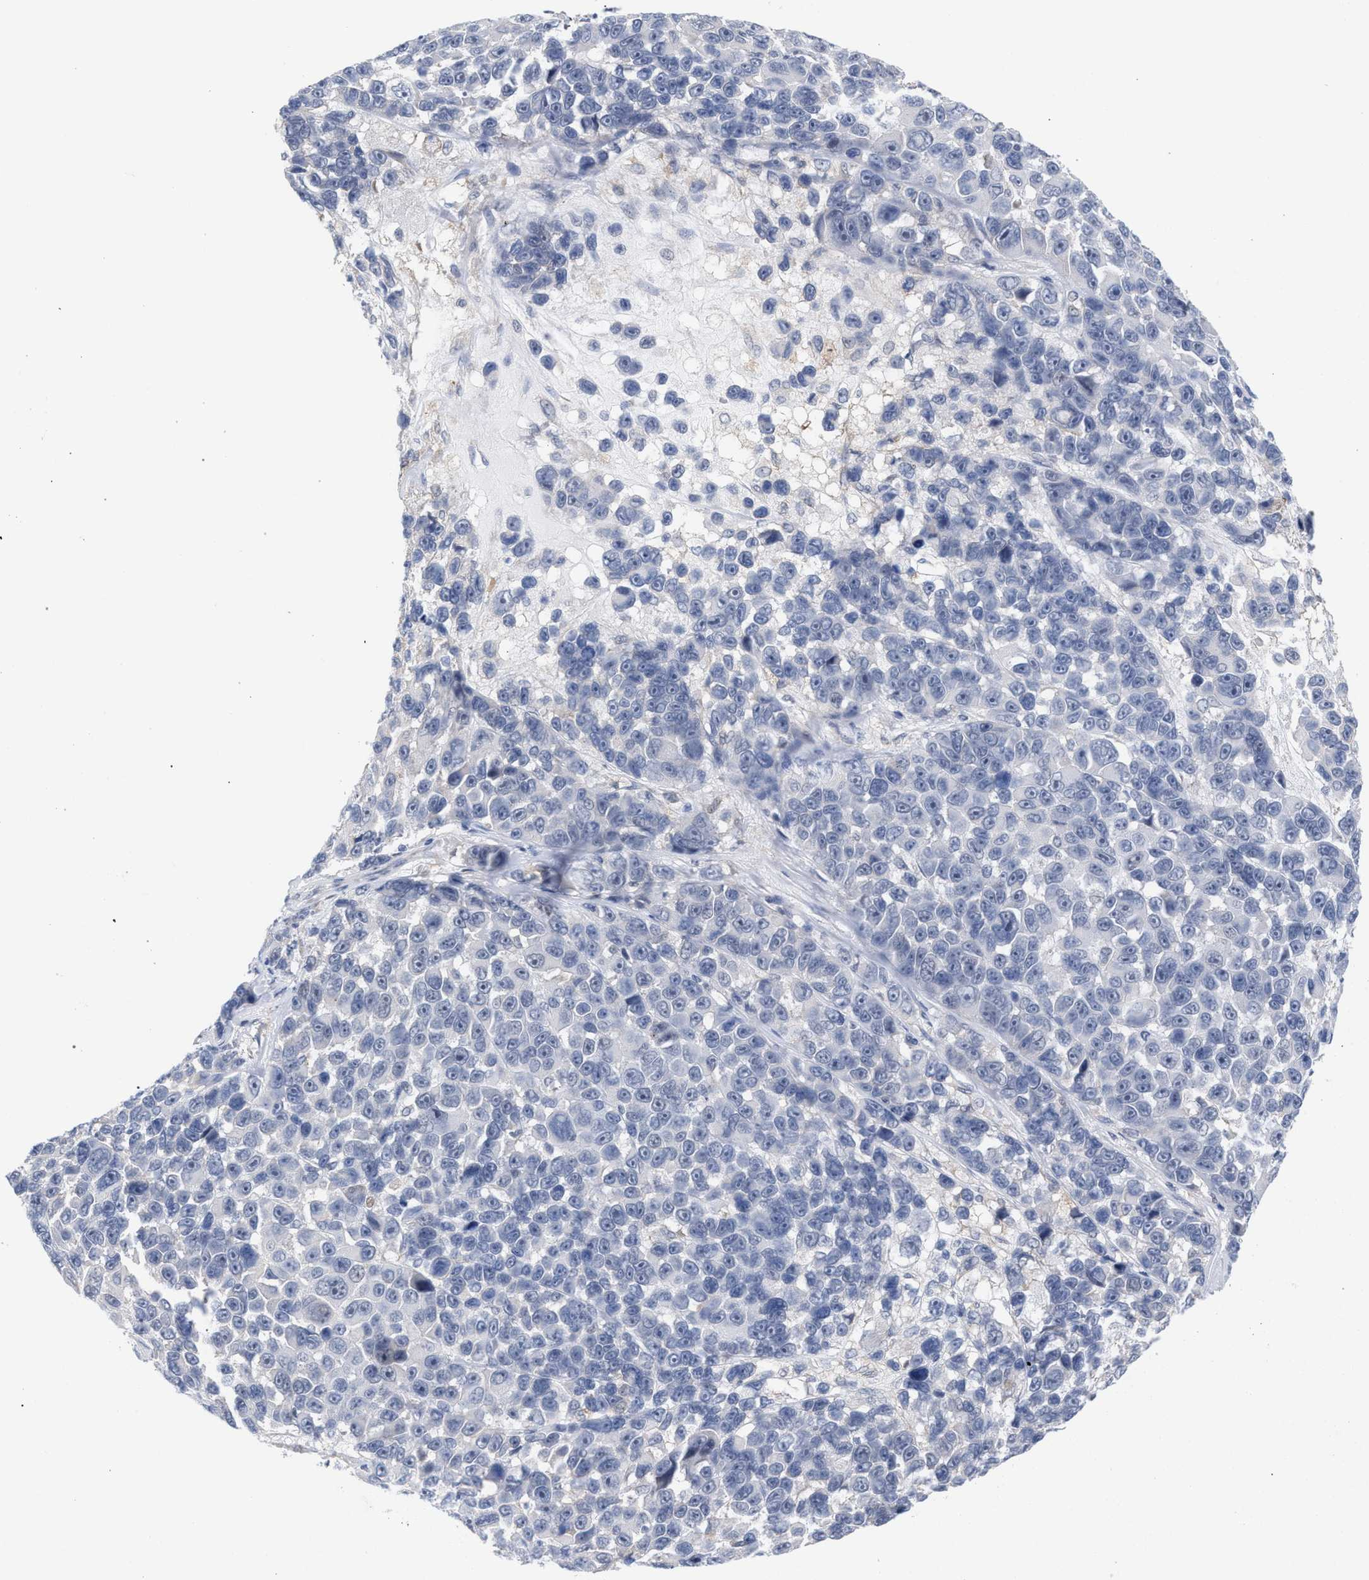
{"staining": {"intensity": "negative", "quantity": "none", "location": "none"}, "tissue": "melanoma", "cell_type": "Tumor cells", "image_type": "cancer", "snomed": [{"axis": "morphology", "description": "Malignant melanoma, NOS"}, {"axis": "topography", "description": "Skin"}], "caption": "There is no significant staining in tumor cells of melanoma.", "gene": "FHOD3", "patient": {"sex": "male", "age": 53}}